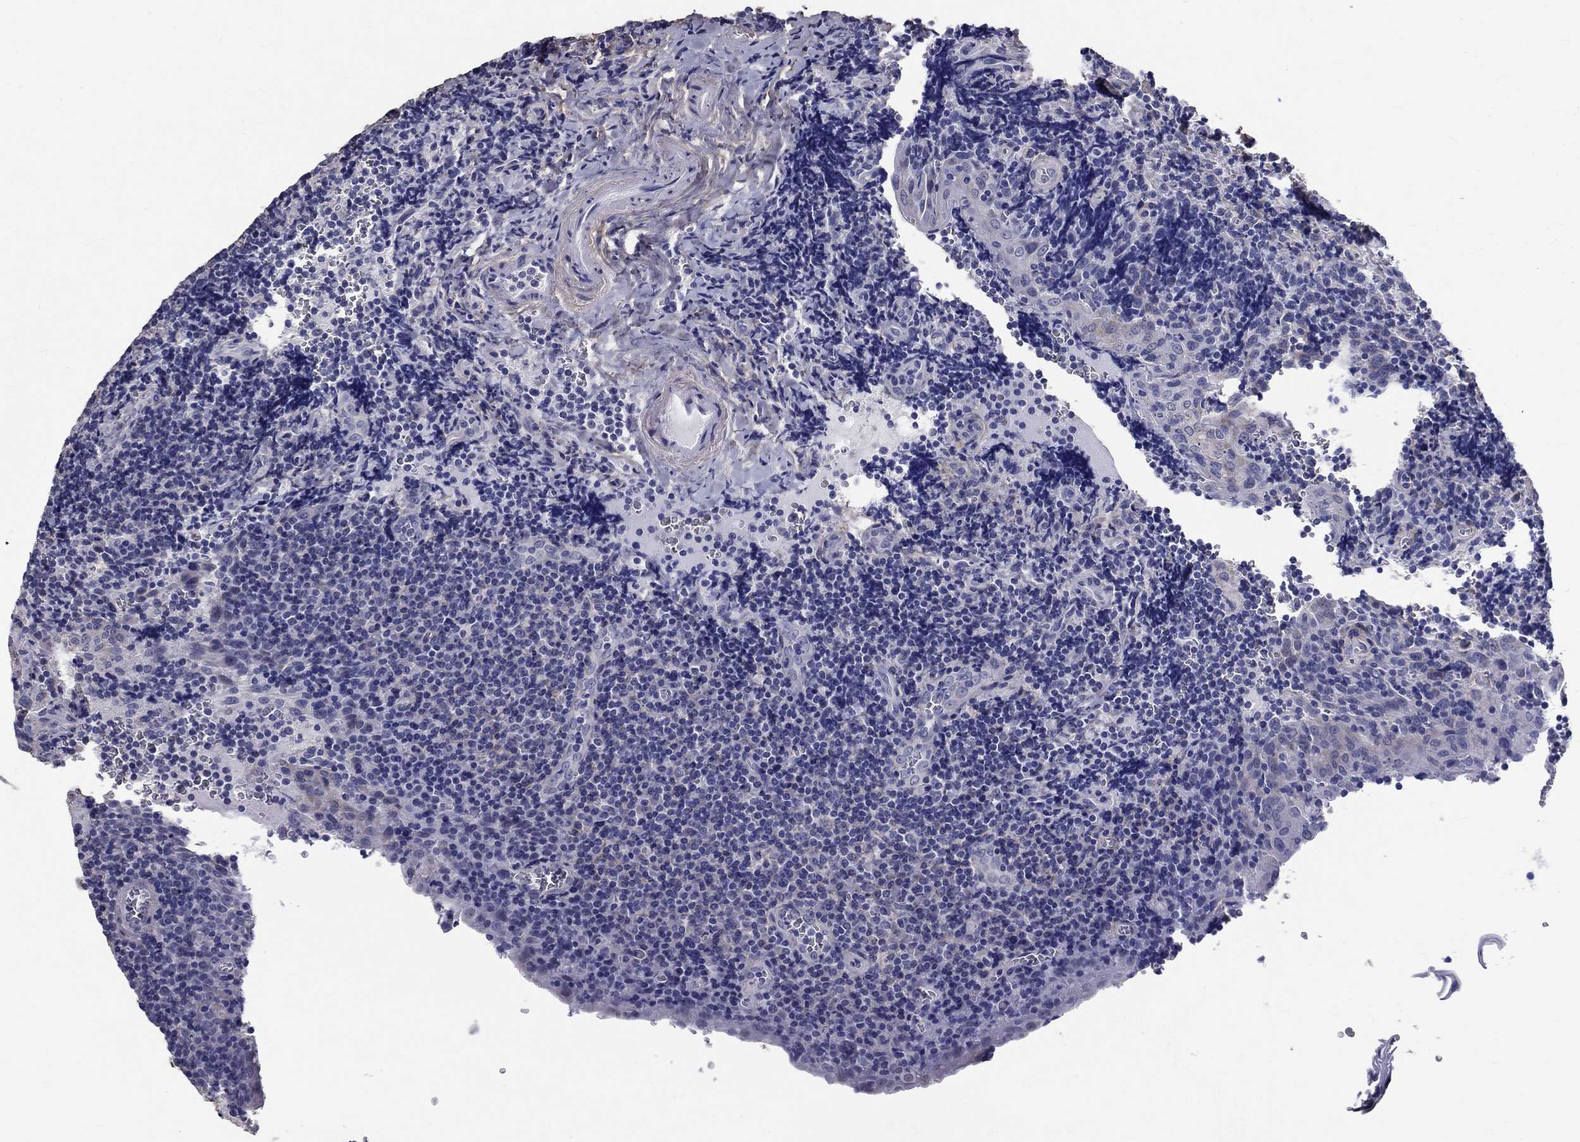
{"staining": {"intensity": "negative", "quantity": "none", "location": "none"}, "tissue": "tonsil", "cell_type": "Germinal center cells", "image_type": "normal", "snomed": [{"axis": "morphology", "description": "Normal tissue, NOS"}, {"axis": "morphology", "description": "Inflammation, NOS"}, {"axis": "topography", "description": "Tonsil"}], "caption": "Immunohistochemical staining of unremarkable human tonsil shows no significant expression in germinal center cells. (Brightfield microscopy of DAB (3,3'-diaminobenzidine) immunohistochemistry at high magnification).", "gene": "ANXA10", "patient": {"sex": "female", "age": 31}}